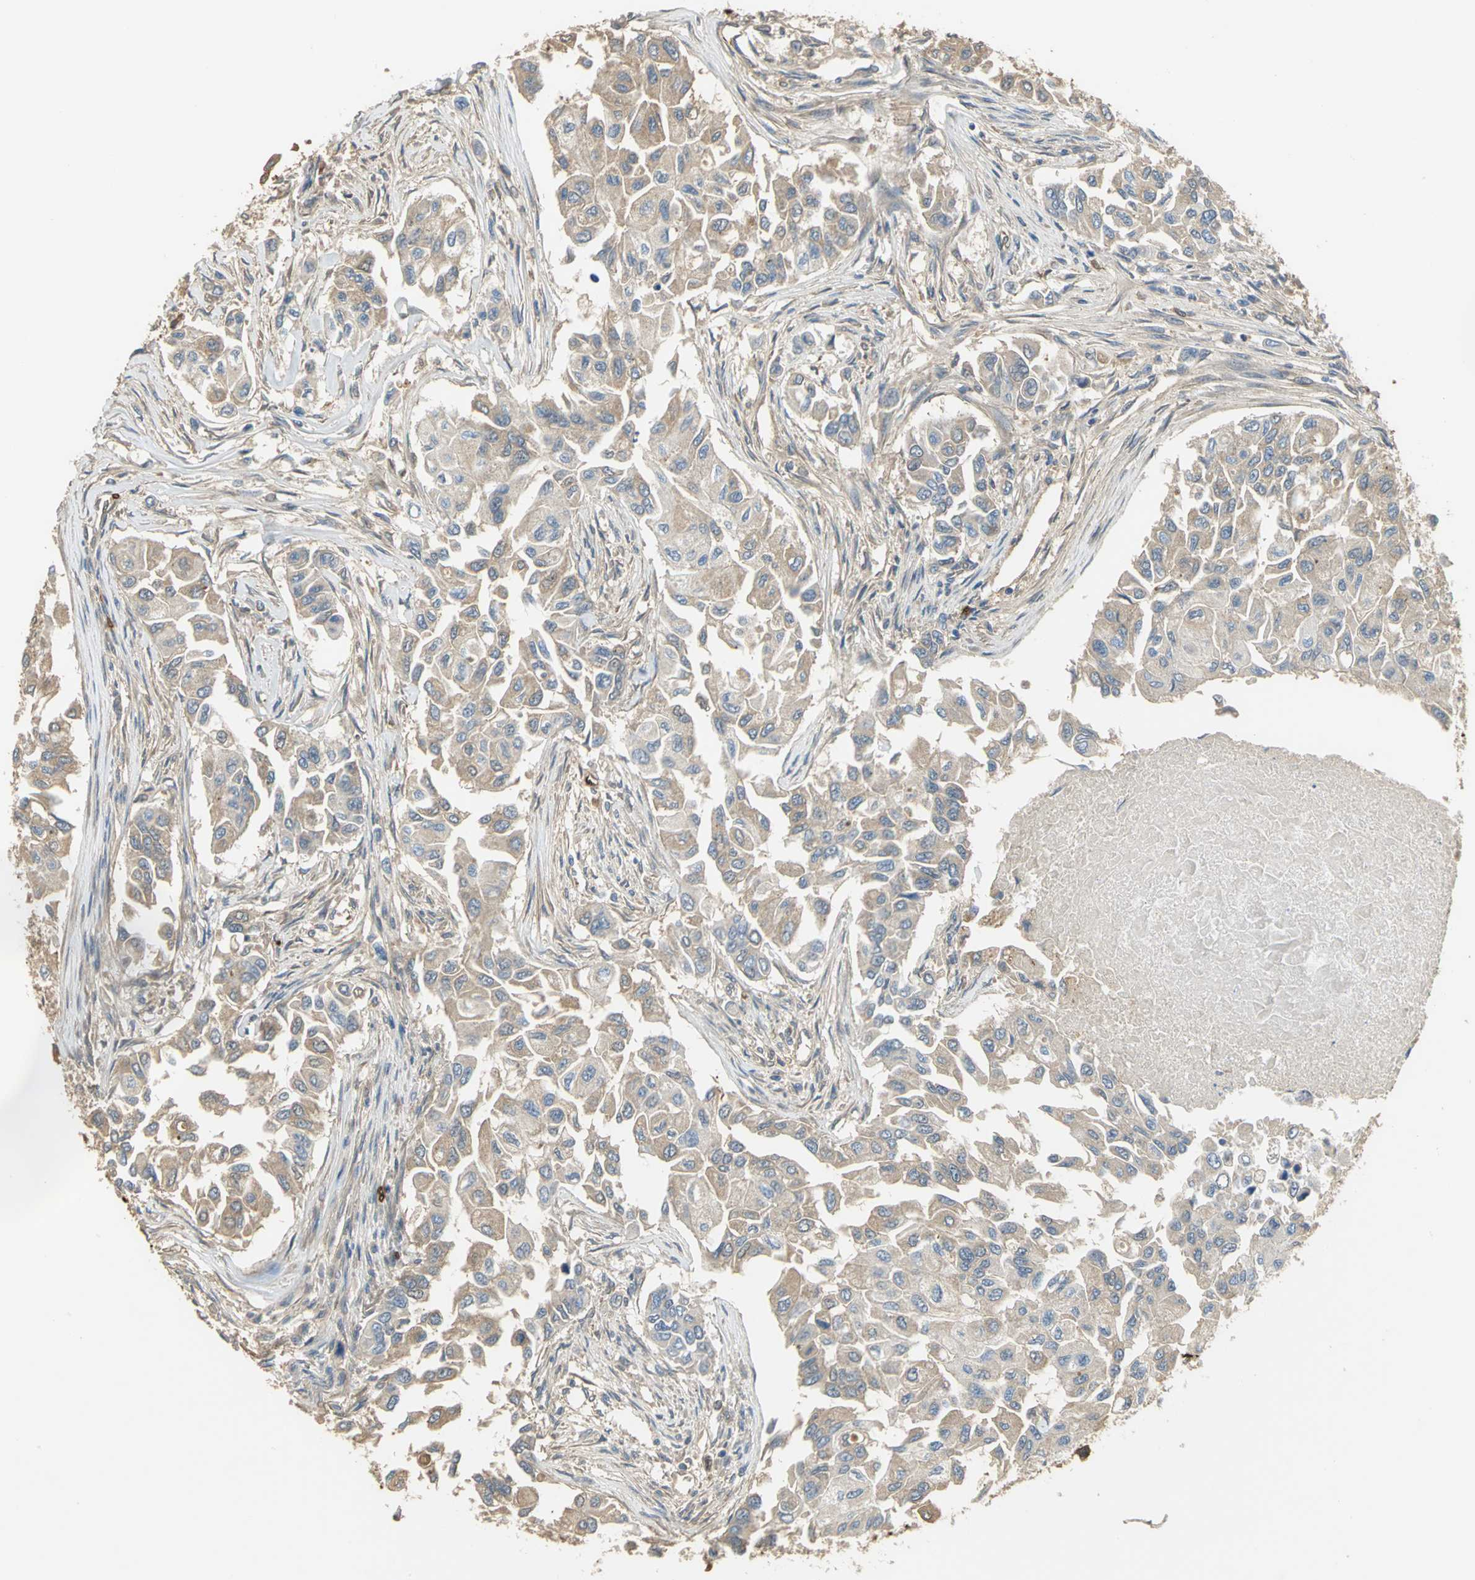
{"staining": {"intensity": "moderate", "quantity": ">75%", "location": "cytoplasmic/membranous"}, "tissue": "breast cancer", "cell_type": "Tumor cells", "image_type": "cancer", "snomed": [{"axis": "morphology", "description": "Normal tissue, NOS"}, {"axis": "morphology", "description": "Duct carcinoma"}, {"axis": "topography", "description": "Breast"}], "caption": "A brown stain shows moderate cytoplasmic/membranous positivity of a protein in breast invasive ductal carcinoma tumor cells.", "gene": "TREM1", "patient": {"sex": "female", "age": 49}}